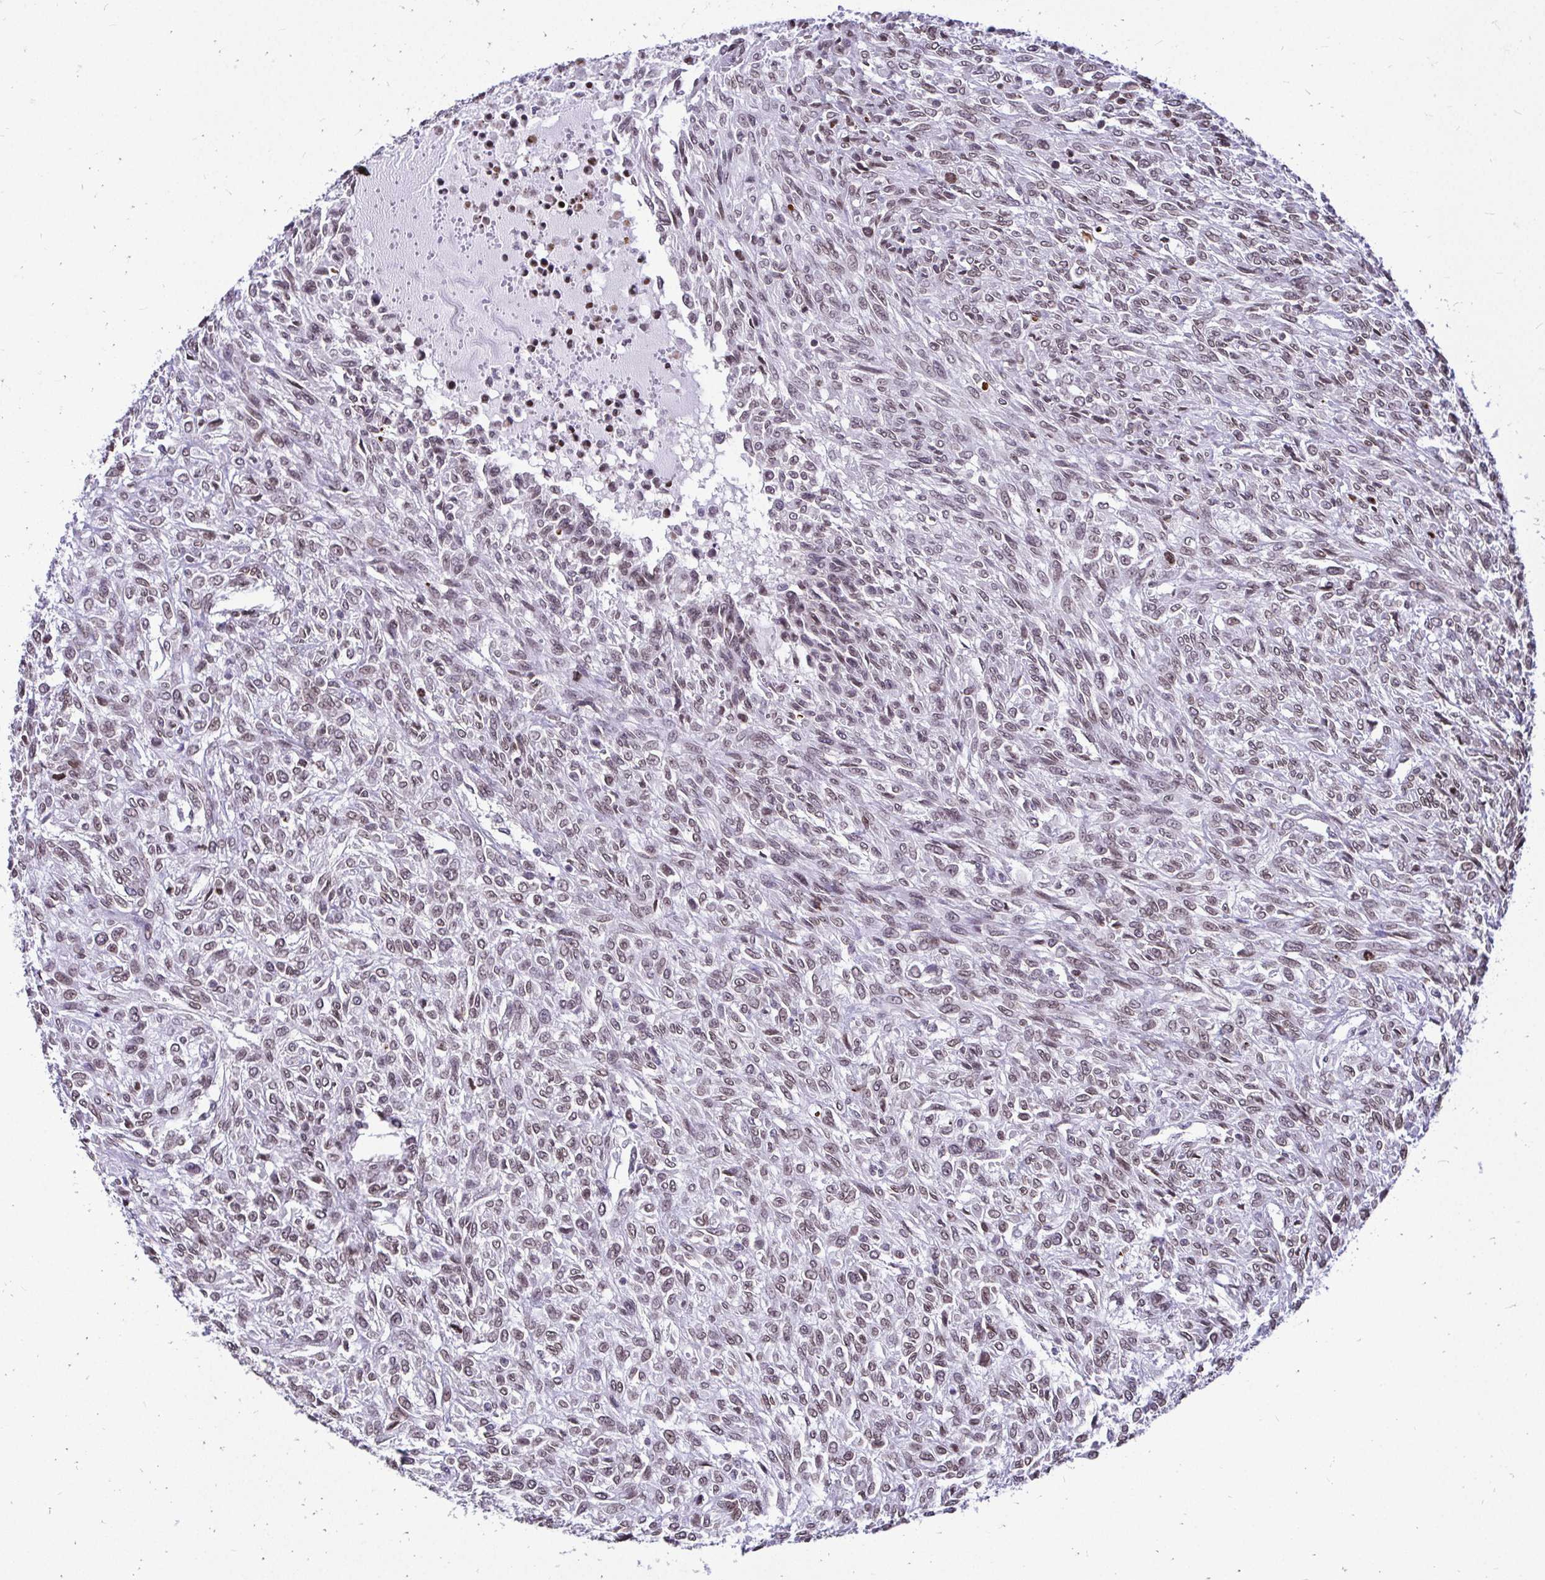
{"staining": {"intensity": "weak", "quantity": ">75%", "location": "nuclear"}, "tissue": "renal cancer", "cell_type": "Tumor cells", "image_type": "cancer", "snomed": [{"axis": "morphology", "description": "Adenocarcinoma, NOS"}, {"axis": "topography", "description": "Kidney"}], "caption": "Immunohistochemistry of renal adenocarcinoma displays low levels of weak nuclear expression in approximately >75% of tumor cells.", "gene": "BANF1", "patient": {"sex": "male", "age": 58}}